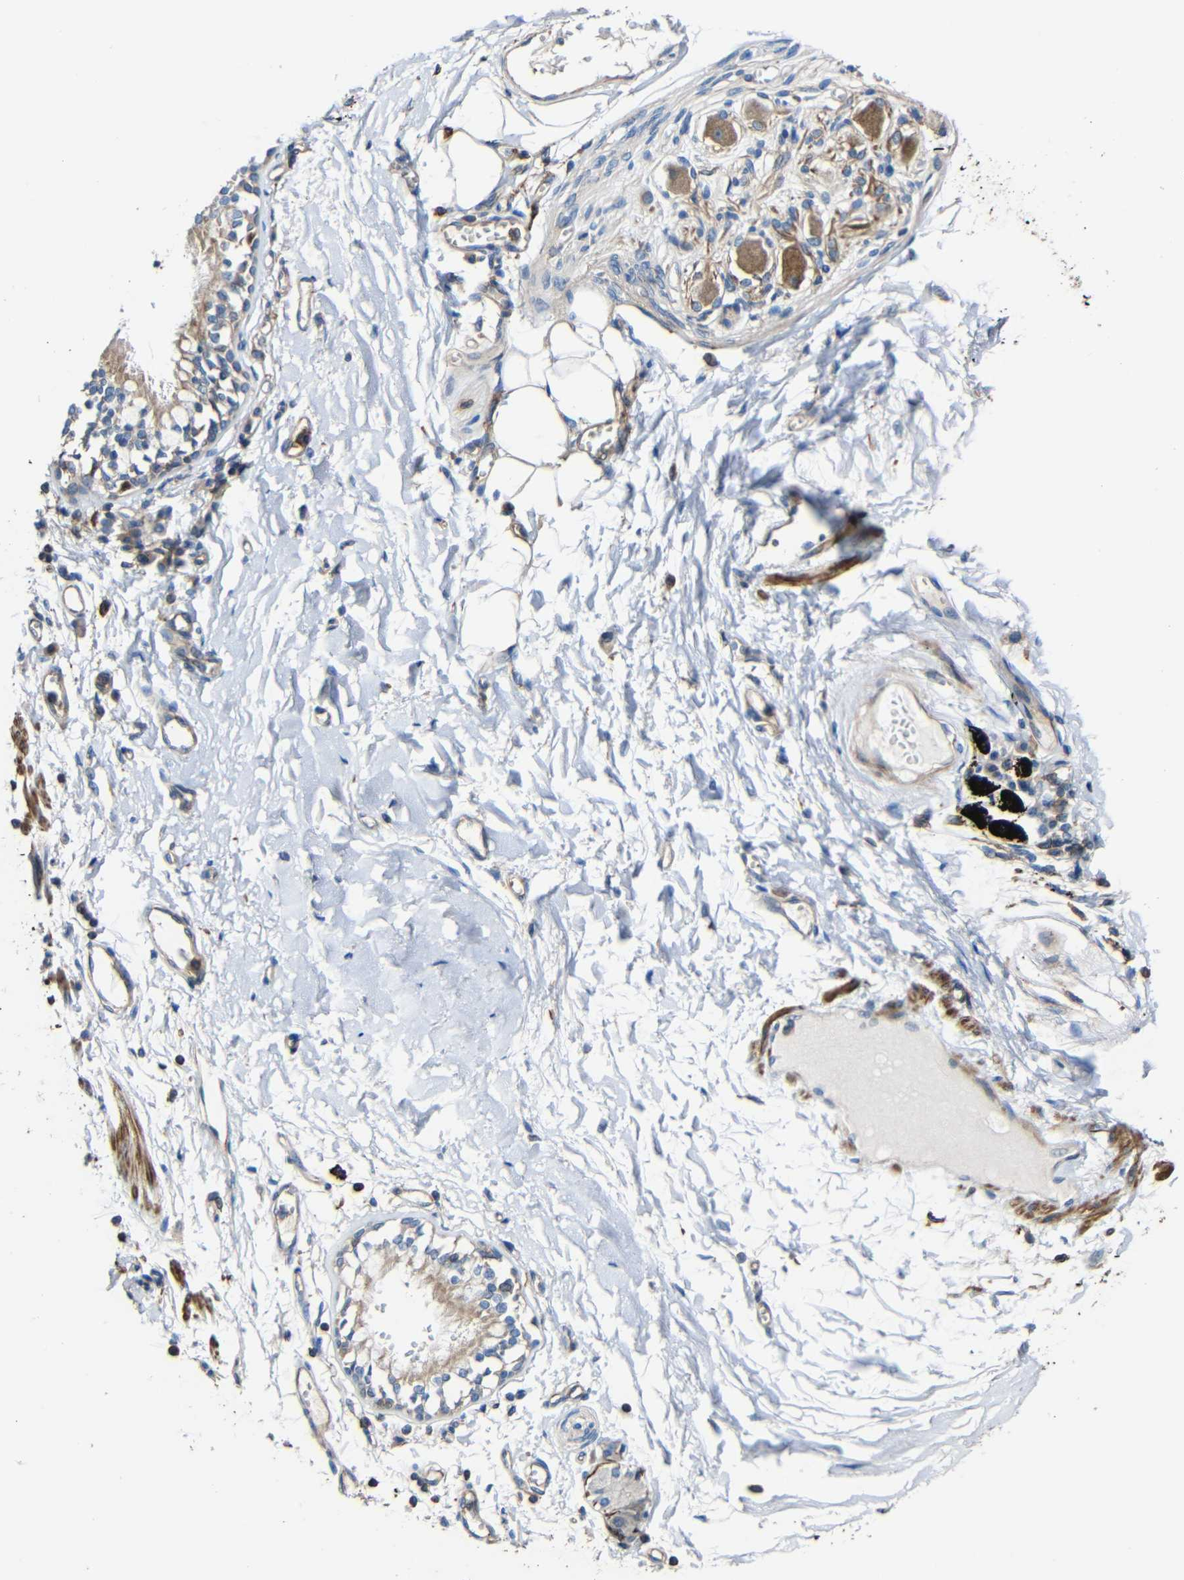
{"staining": {"intensity": "moderate", "quantity": ">75%", "location": "cytoplasmic/membranous"}, "tissue": "bronchus", "cell_type": "Respiratory epithelial cells", "image_type": "normal", "snomed": [{"axis": "morphology", "description": "Normal tissue, NOS"}, {"axis": "topography", "description": "Bronchus"}, {"axis": "topography", "description": "Lung"}], "caption": "Brown immunohistochemical staining in normal bronchus demonstrates moderate cytoplasmic/membranous expression in approximately >75% of respiratory epithelial cells.", "gene": "RHOT2", "patient": {"sex": "female", "age": 56}}